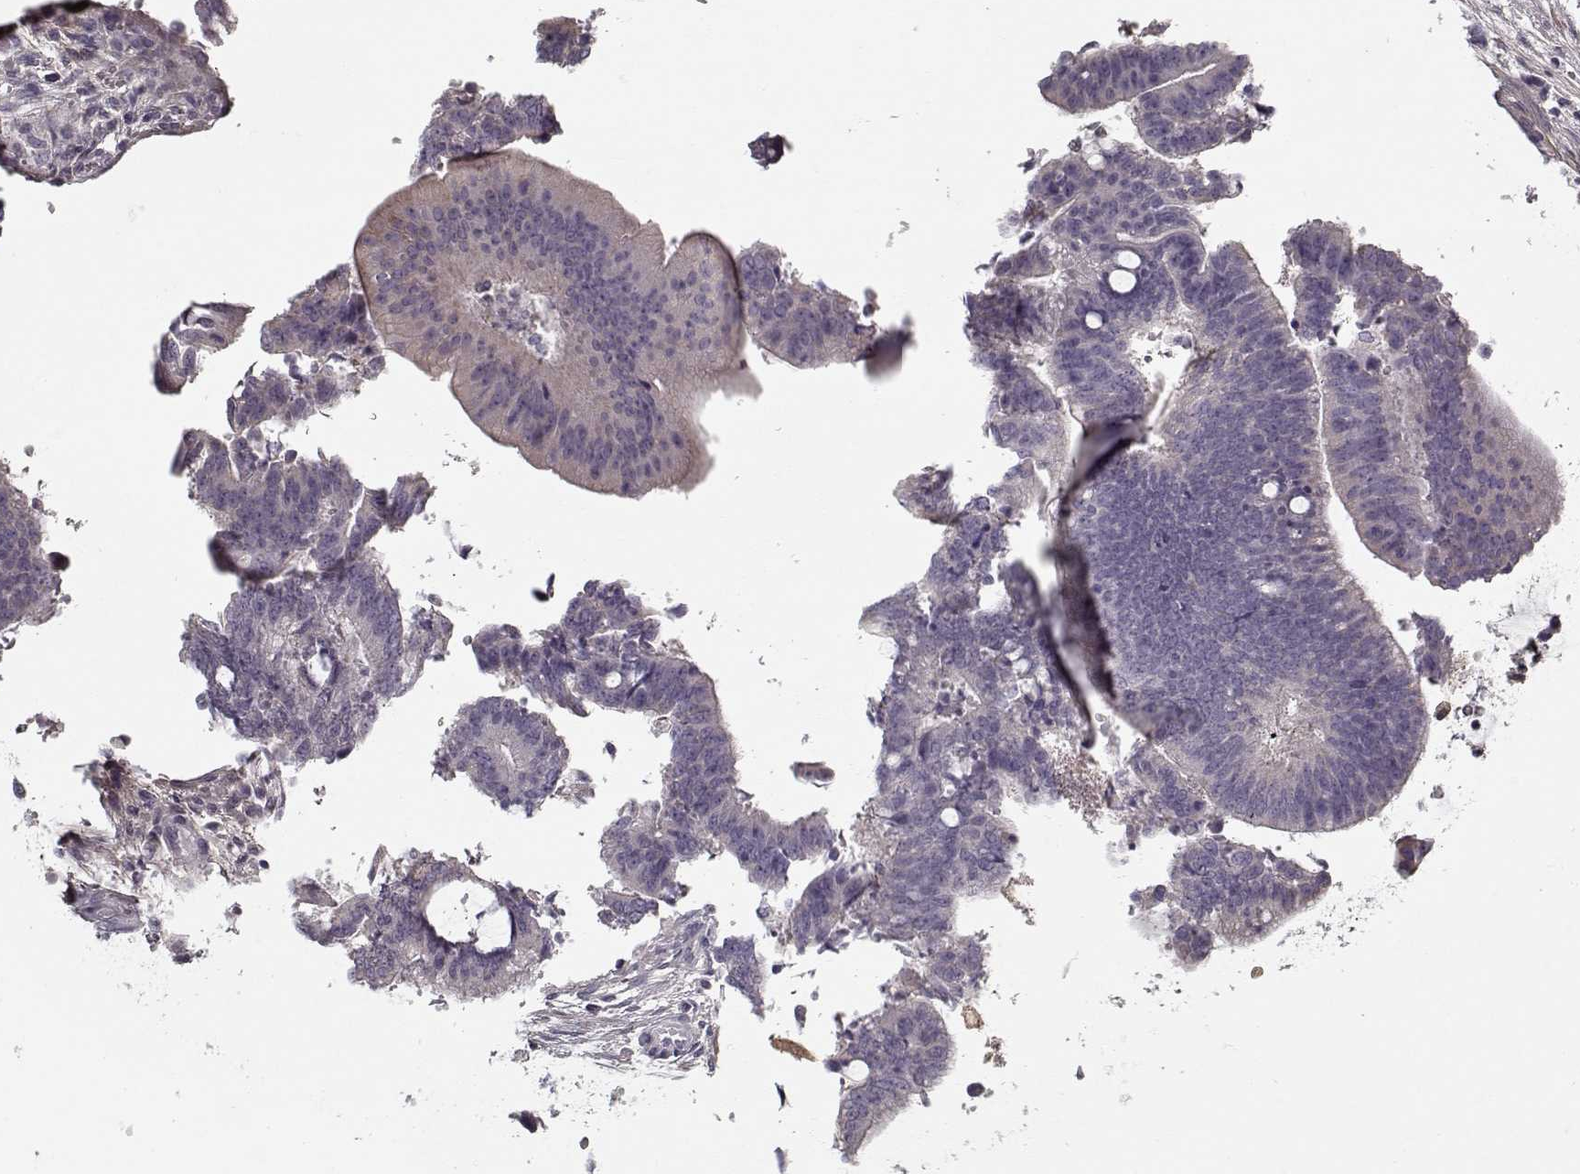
{"staining": {"intensity": "negative", "quantity": "none", "location": "none"}, "tissue": "colorectal cancer", "cell_type": "Tumor cells", "image_type": "cancer", "snomed": [{"axis": "morphology", "description": "Adenocarcinoma, NOS"}, {"axis": "topography", "description": "Colon"}], "caption": "This is an immunohistochemistry photomicrograph of human colorectal adenocarcinoma. There is no expression in tumor cells.", "gene": "LUM", "patient": {"sex": "female", "age": 43}}